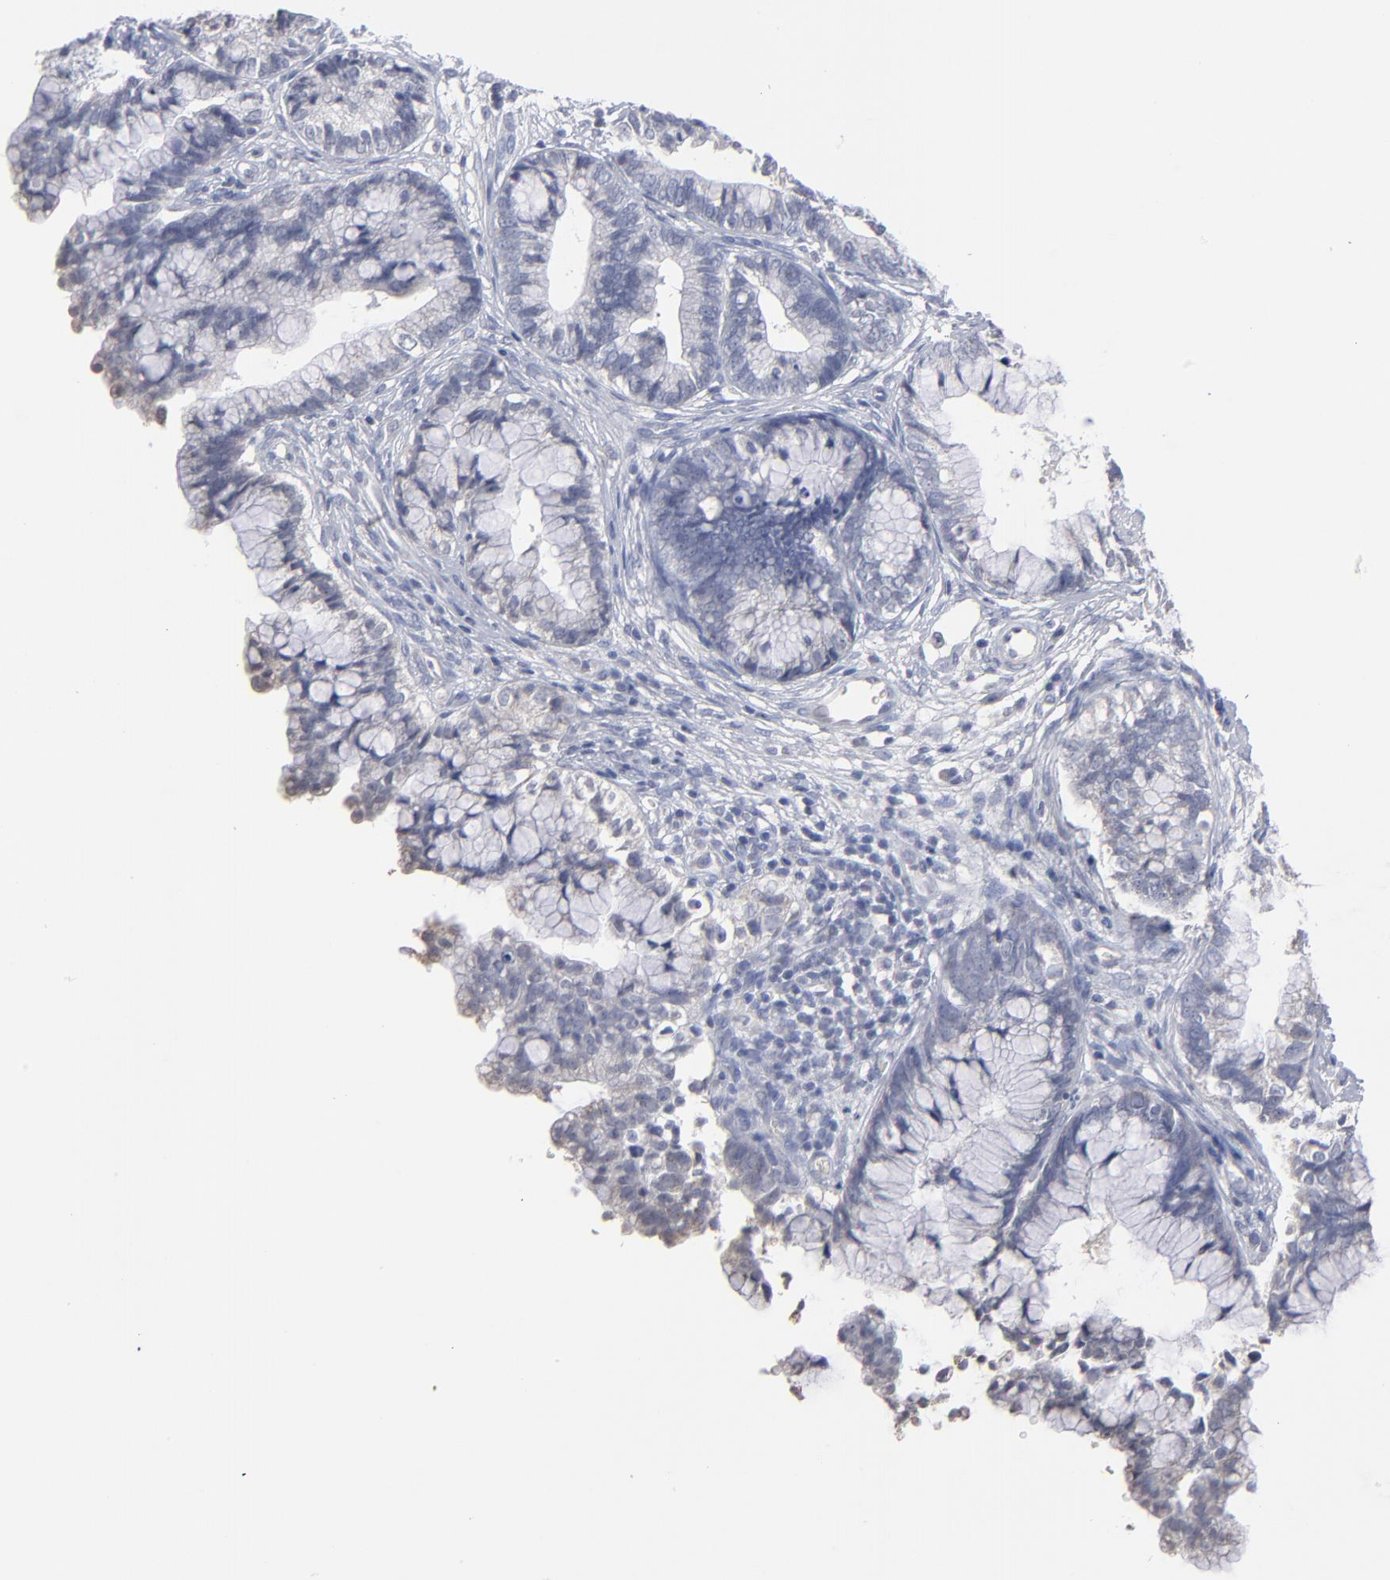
{"staining": {"intensity": "negative", "quantity": "none", "location": "none"}, "tissue": "cervical cancer", "cell_type": "Tumor cells", "image_type": "cancer", "snomed": [{"axis": "morphology", "description": "Adenocarcinoma, NOS"}, {"axis": "topography", "description": "Cervix"}], "caption": "The micrograph displays no staining of tumor cells in cervical cancer.", "gene": "RPH3A", "patient": {"sex": "female", "age": 44}}